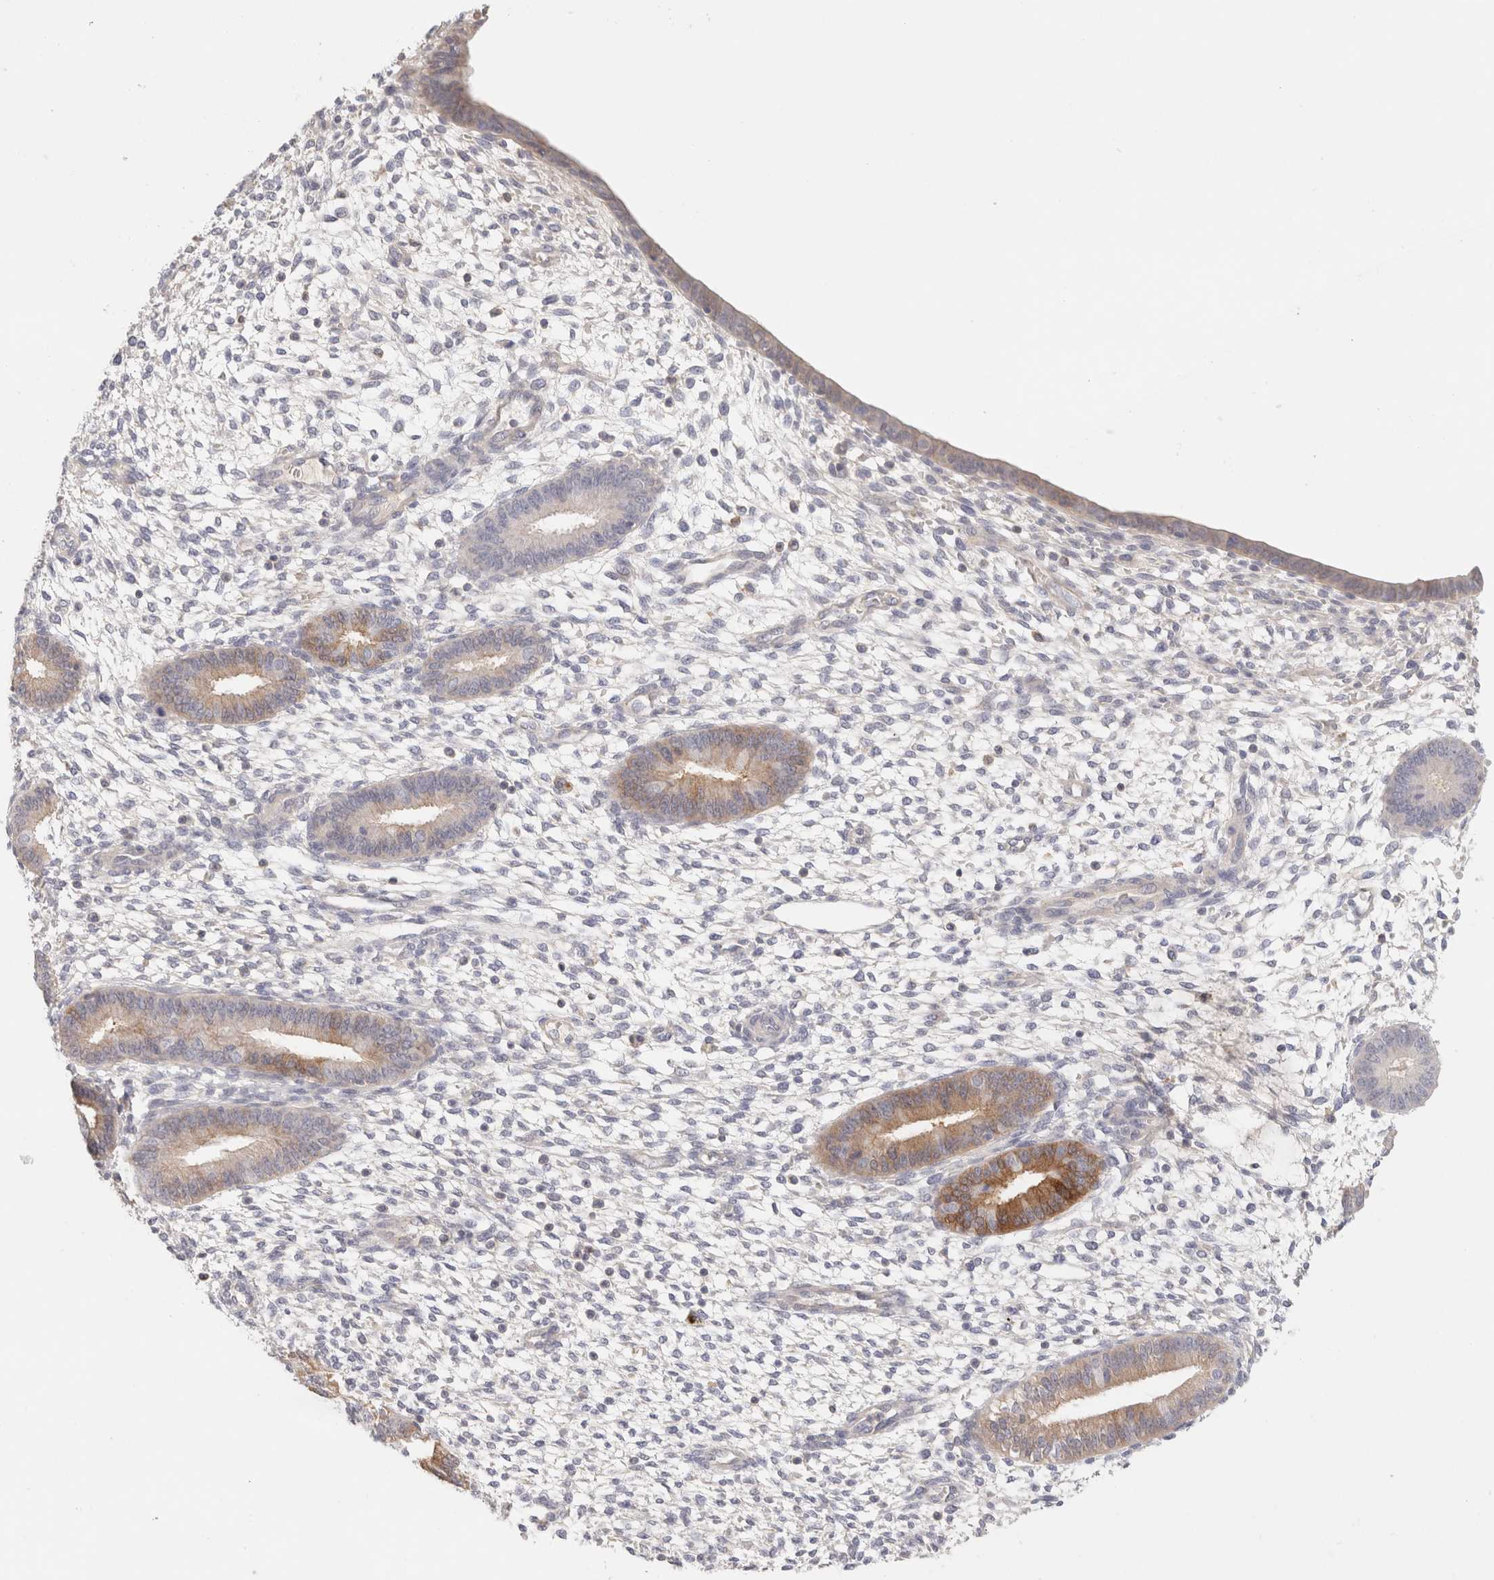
{"staining": {"intensity": "negative", "quantity": "none", "location": "none"}, "tissue": "endometrium", "cell_type": "Cells in endometrial stroma", "image_type": "normal", "snomed": [{"axis": "morphology", "description": "Normal tissue, NOS"}, {"axis": "topography", "description": "Endometrium"}], "caption": "Cells in endometrial stroma show no significant expression in normal endometrium. Brightfield microscopy of immunohistochemistry stained with DAB (brown) and hematoxylin (blue), captured at high magnification.", "gene": "SCGB2A2", "patient": {"sex": "female", "age": 46}}